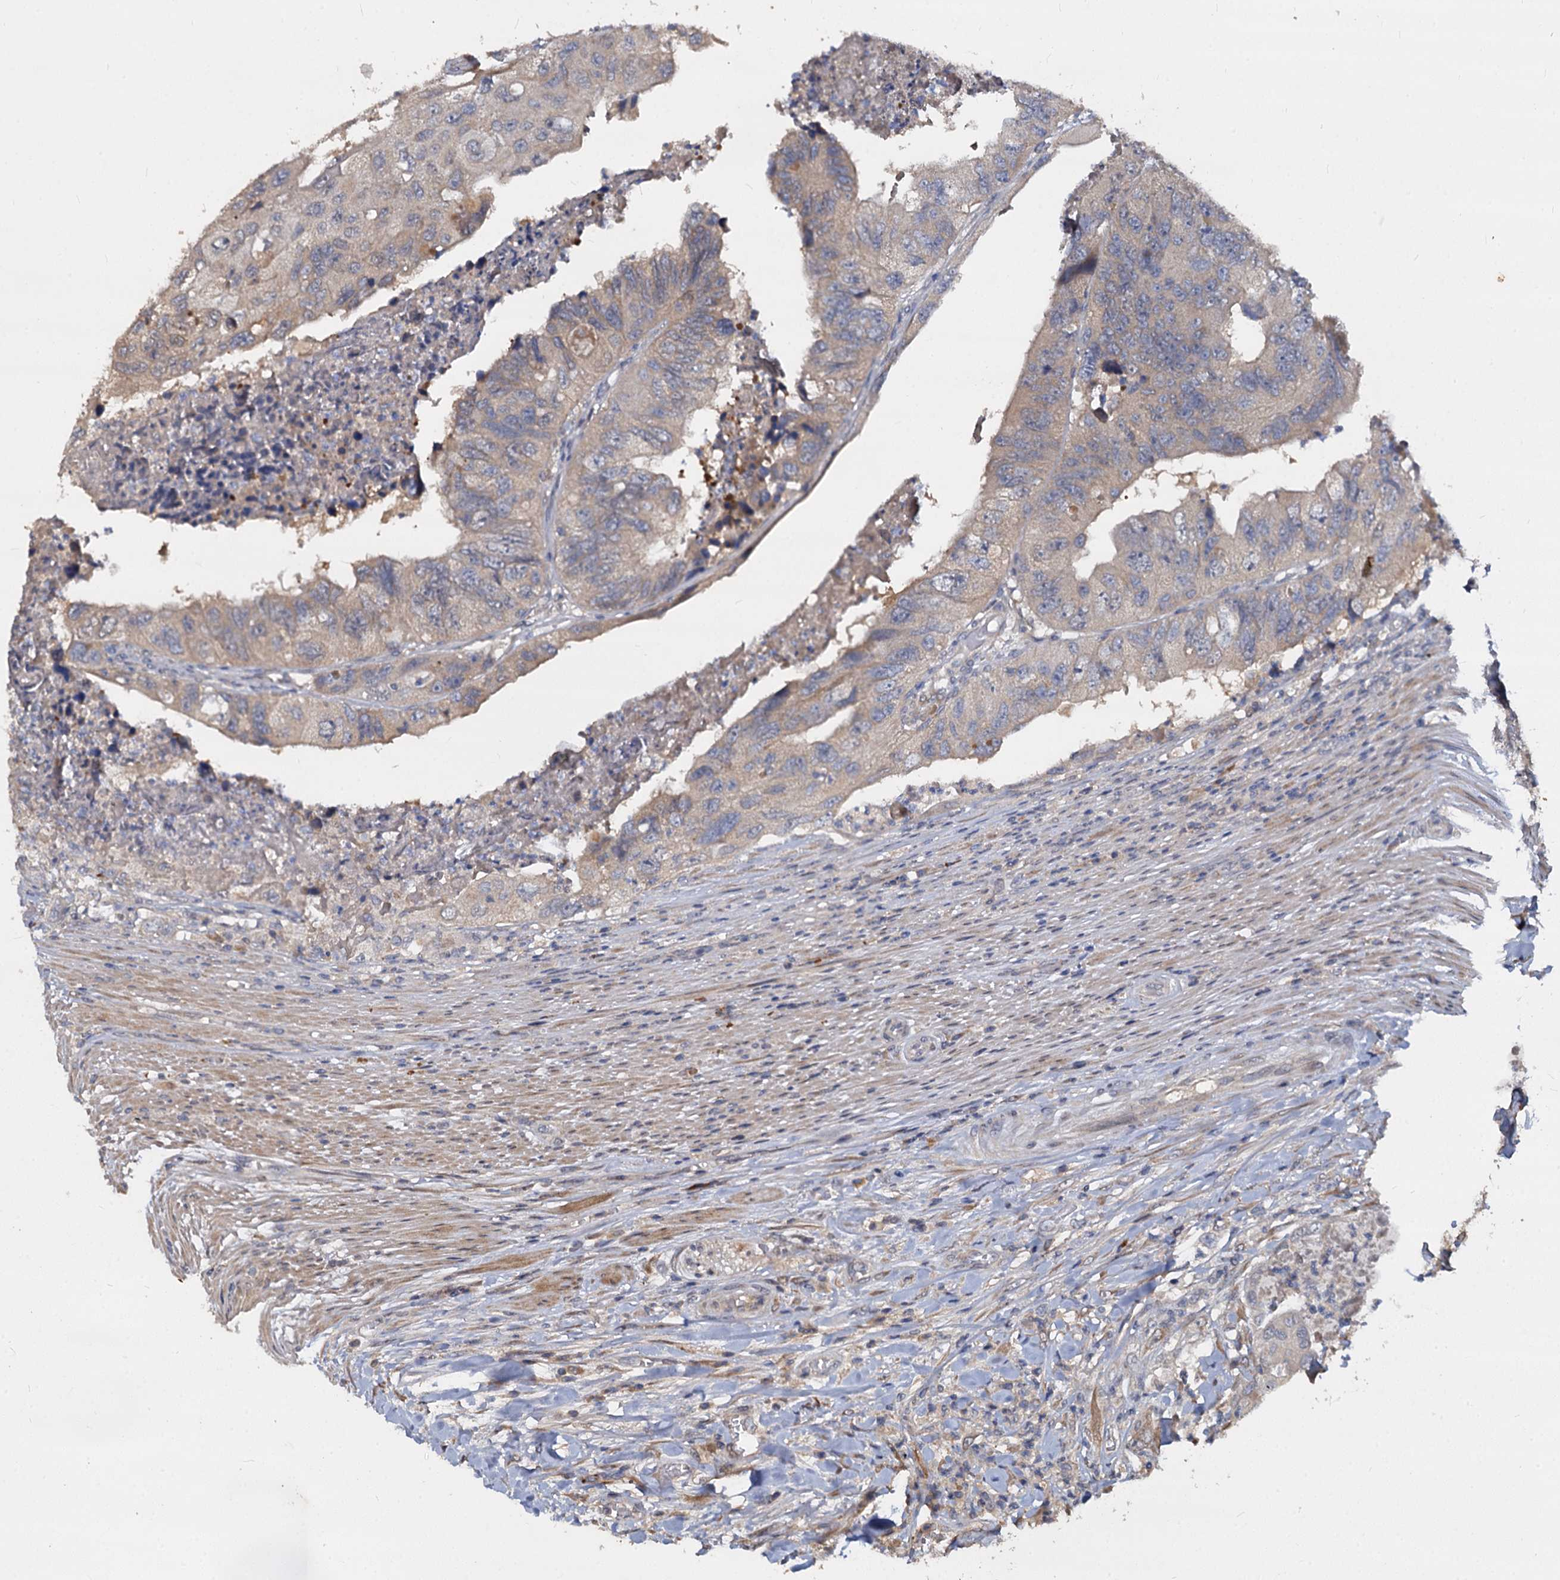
{"staining": {"intensity": "weak", "quantity": "25%-75%", "location": "cytoplasmic/membranous"}, "tissue": "colorectal cancer", "cell_type": "Tumor cells", "image_type": "cancer", "snomed": [{"axis": "morphology", "description": "Adenocarcinoma, NOS"}, {"axis": "topography", "description": "Rectum"}], "caption": "Protein expression by immunohistochemistry reveals weak cytoplasmic/membranous staining in approximately 25%-75% of tumor cells in adenocarcinoma (colorectal).", "gene": "CCDC184", "patient": {"sex": "male", "age": 63}}